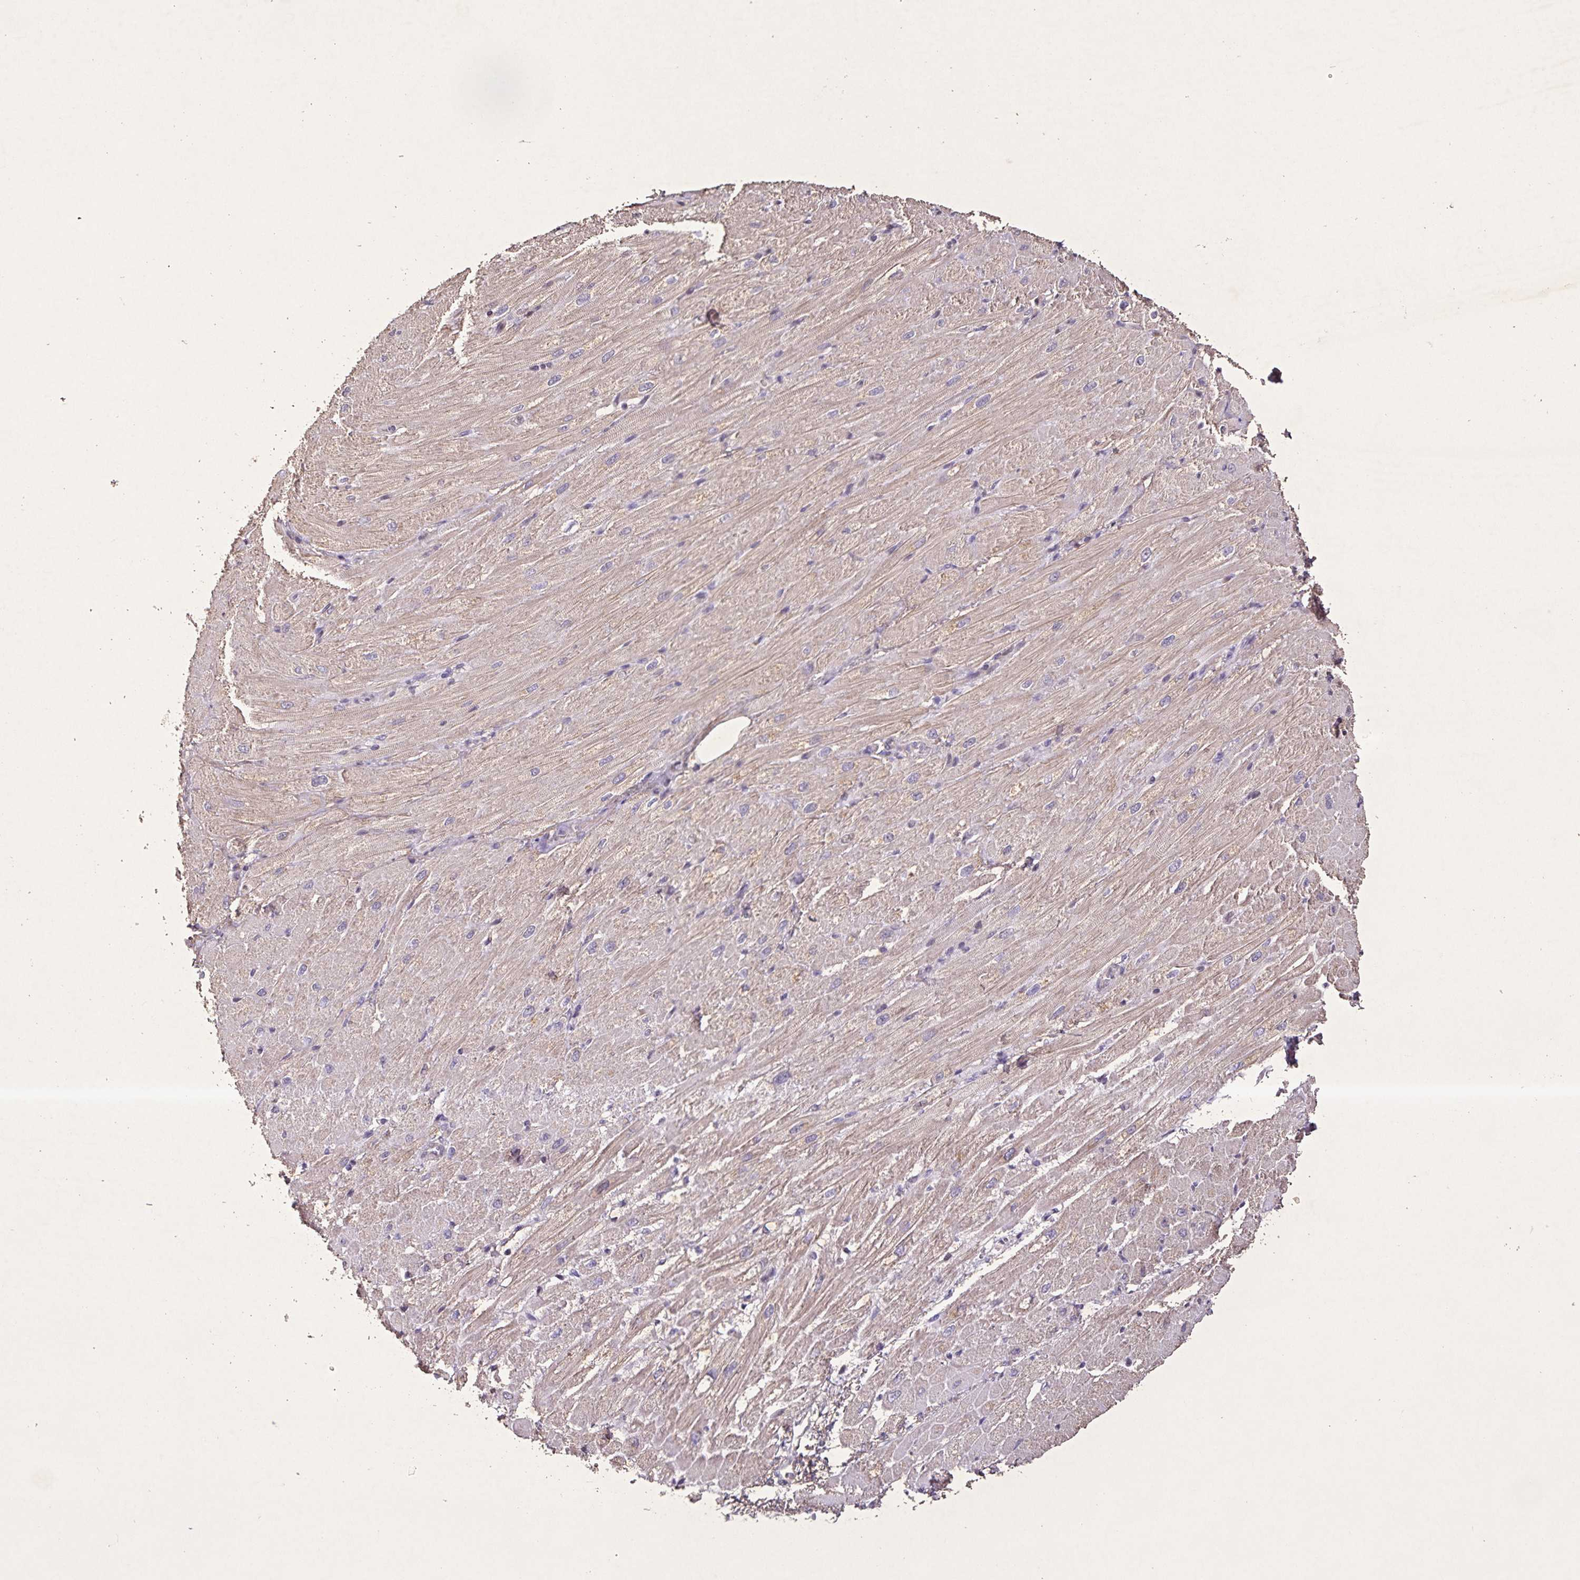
{"staining": {"intensity": "moderate", "quantity": "25%-75%", "location": "cytoplasmic/membranous"}, "tissue": "heart muscle", "cell_type": "Cardiomyocytes", "image_type": "normal", "snomed": [{"axis": "morphology", "description": "Normal tissue, NOS"}, {"axis": "topography", "description": "Heart"}], "caption": "Protein expression by immunohistochemistry (IHC) reveals moderate cytoplasmic/membranous staining in about 25%-75% of cardiomyocytes in normal heart muscle.", "gene": "GDF2", "patient": {"sex": "male", "age": 62}}